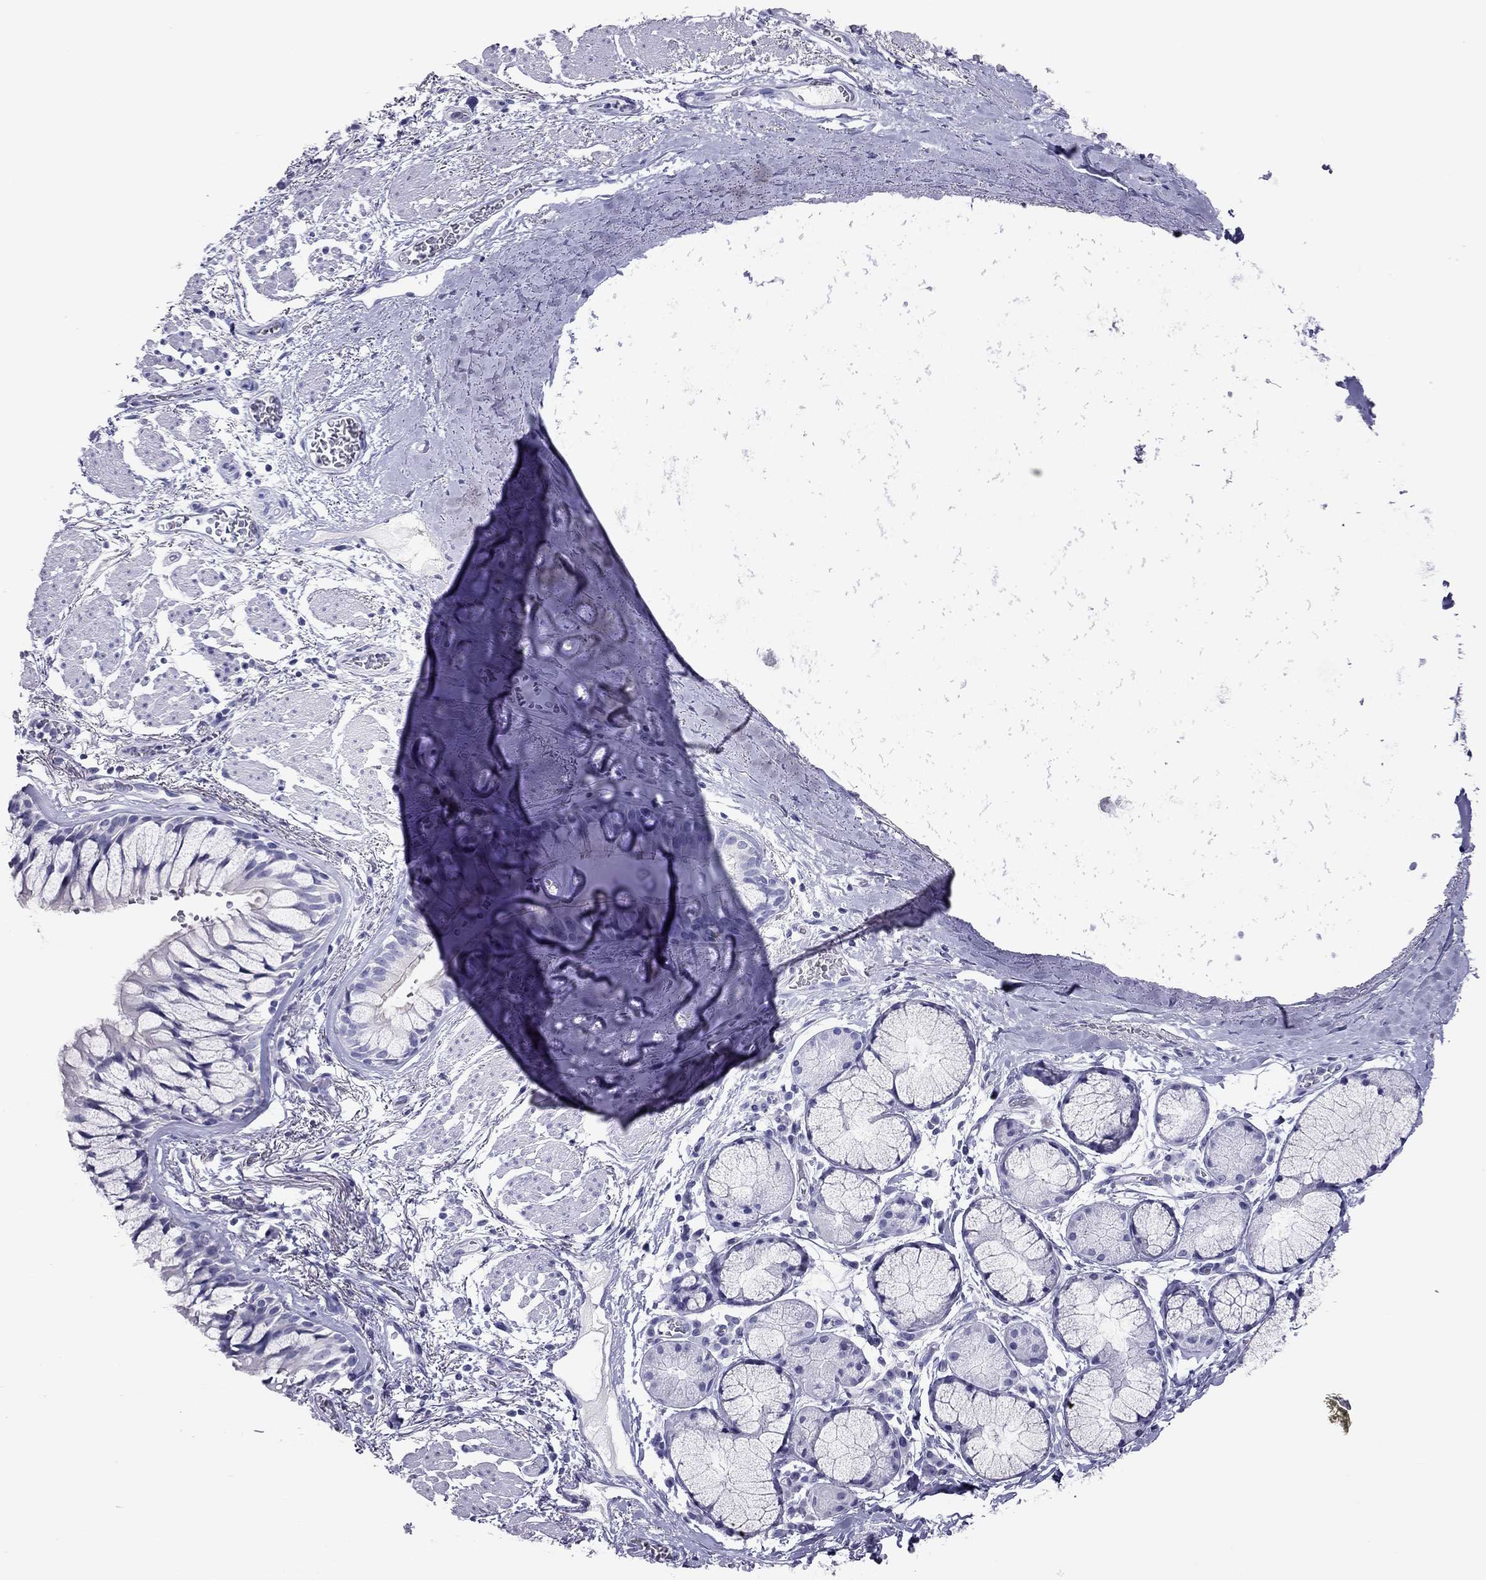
{"staining": {"intensity": "negative", "quantity": "none", "location": "none"}, "tissue": "bronchus", "cell_type": "Respiratory epithelial cells", "image_type": "normal", "snomed": [{"axis": "morphology", "description": "Normal tissue, NOS"}, {"axis": "topography", "description": "Bronchus"}, {"axis": "topography", "description": "Lung"}], "caption": "Photomicrograph shows no protein staining in respiratory epithelial cells of normal bronchus.", "gene": "KLRG1", "patient": {"sex": "female", "age": 57}}